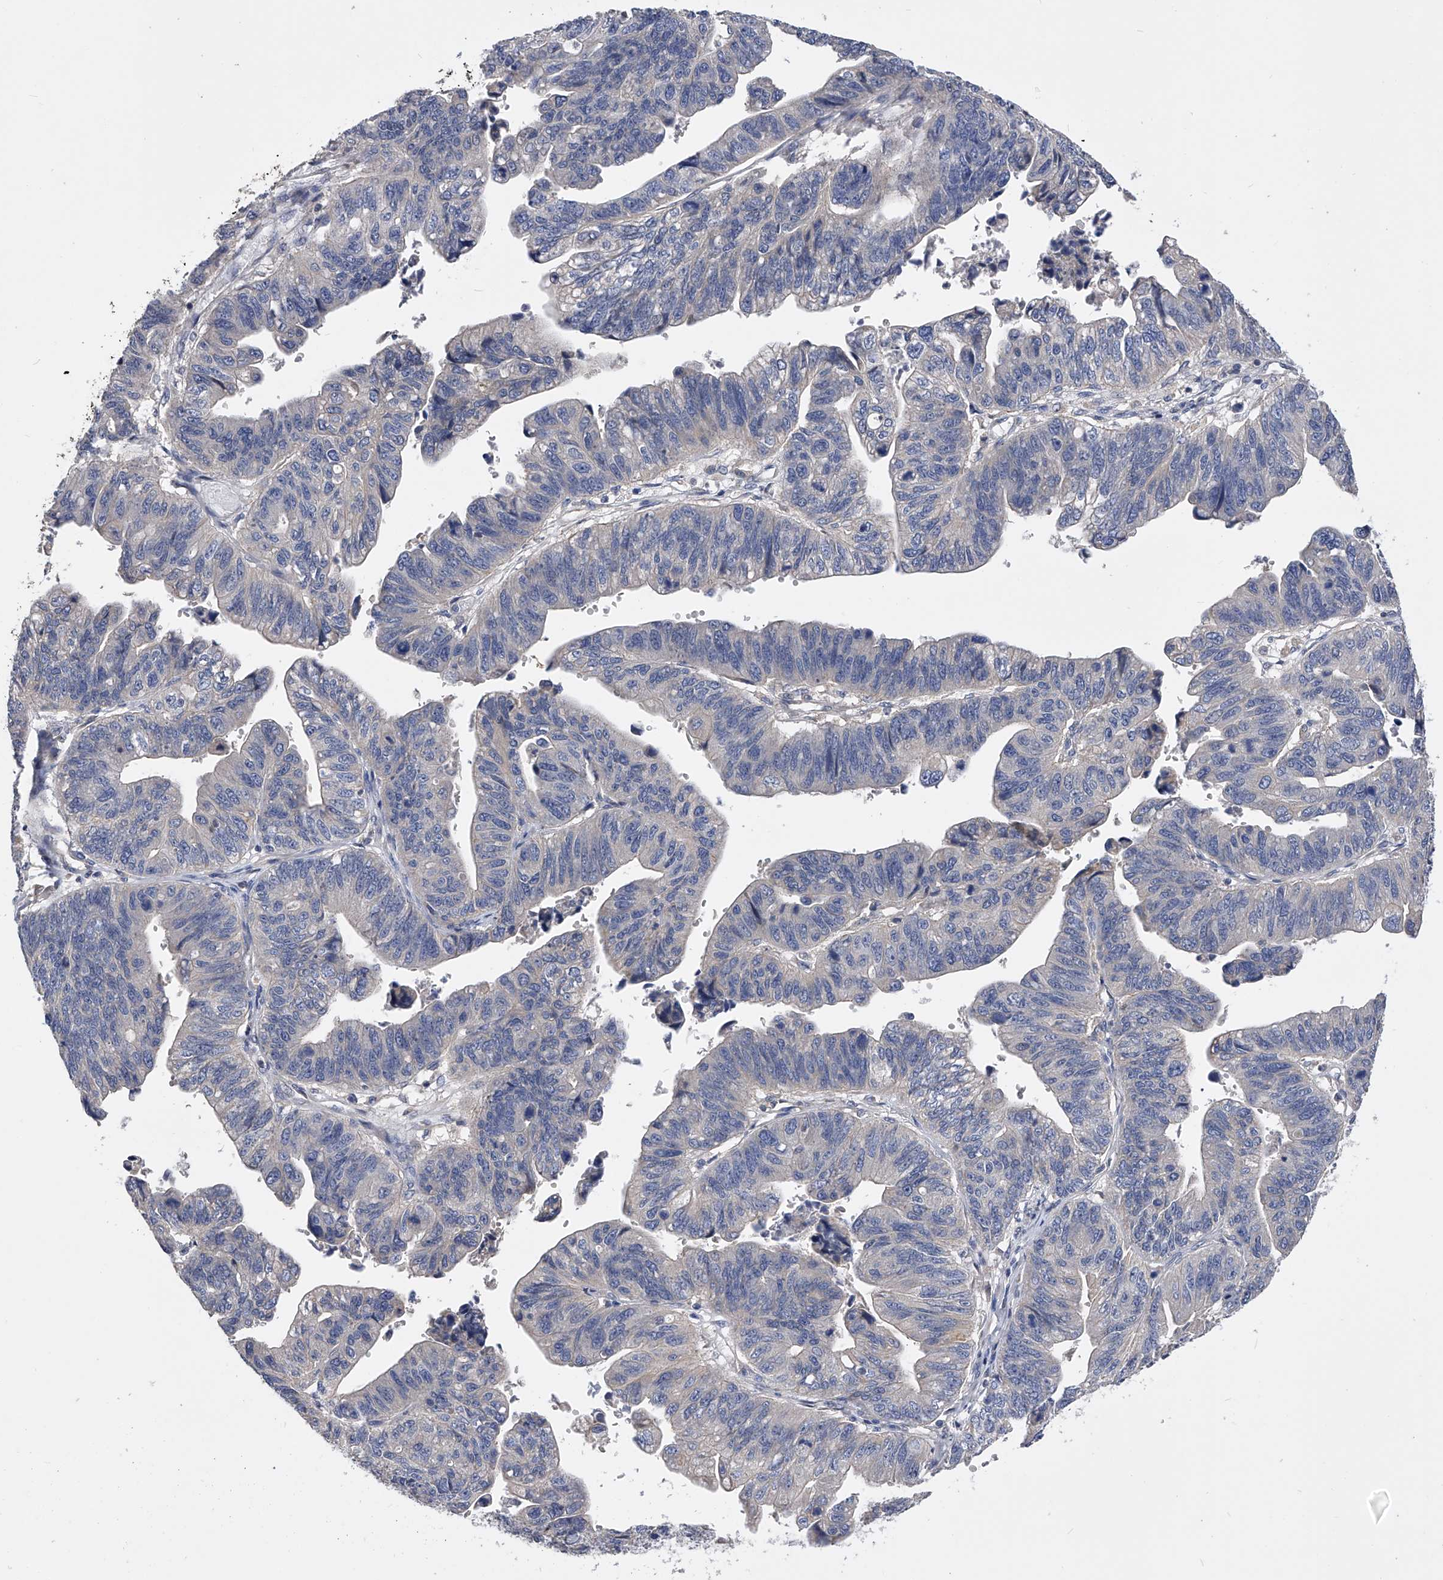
{"staining": {"intensity": "negative", "quantity": "none", "location": "none"}, "tissue": "stomach cancer", "cell_type": "Tumor cells", "image_type": "cancer", "snomed": [{"axis": "morphology", "description": "Adenocarcinoma, NOS"}, {"axis": "topography", "description": "Stomach"}], "caption": "This is an immunohistochemistry (IHC) histopathology image of stomach adenocarcinoma. There is no staining in tumor cells.", "gene": "ARL4C", "patient": {"sex": "male", "age": 59}}